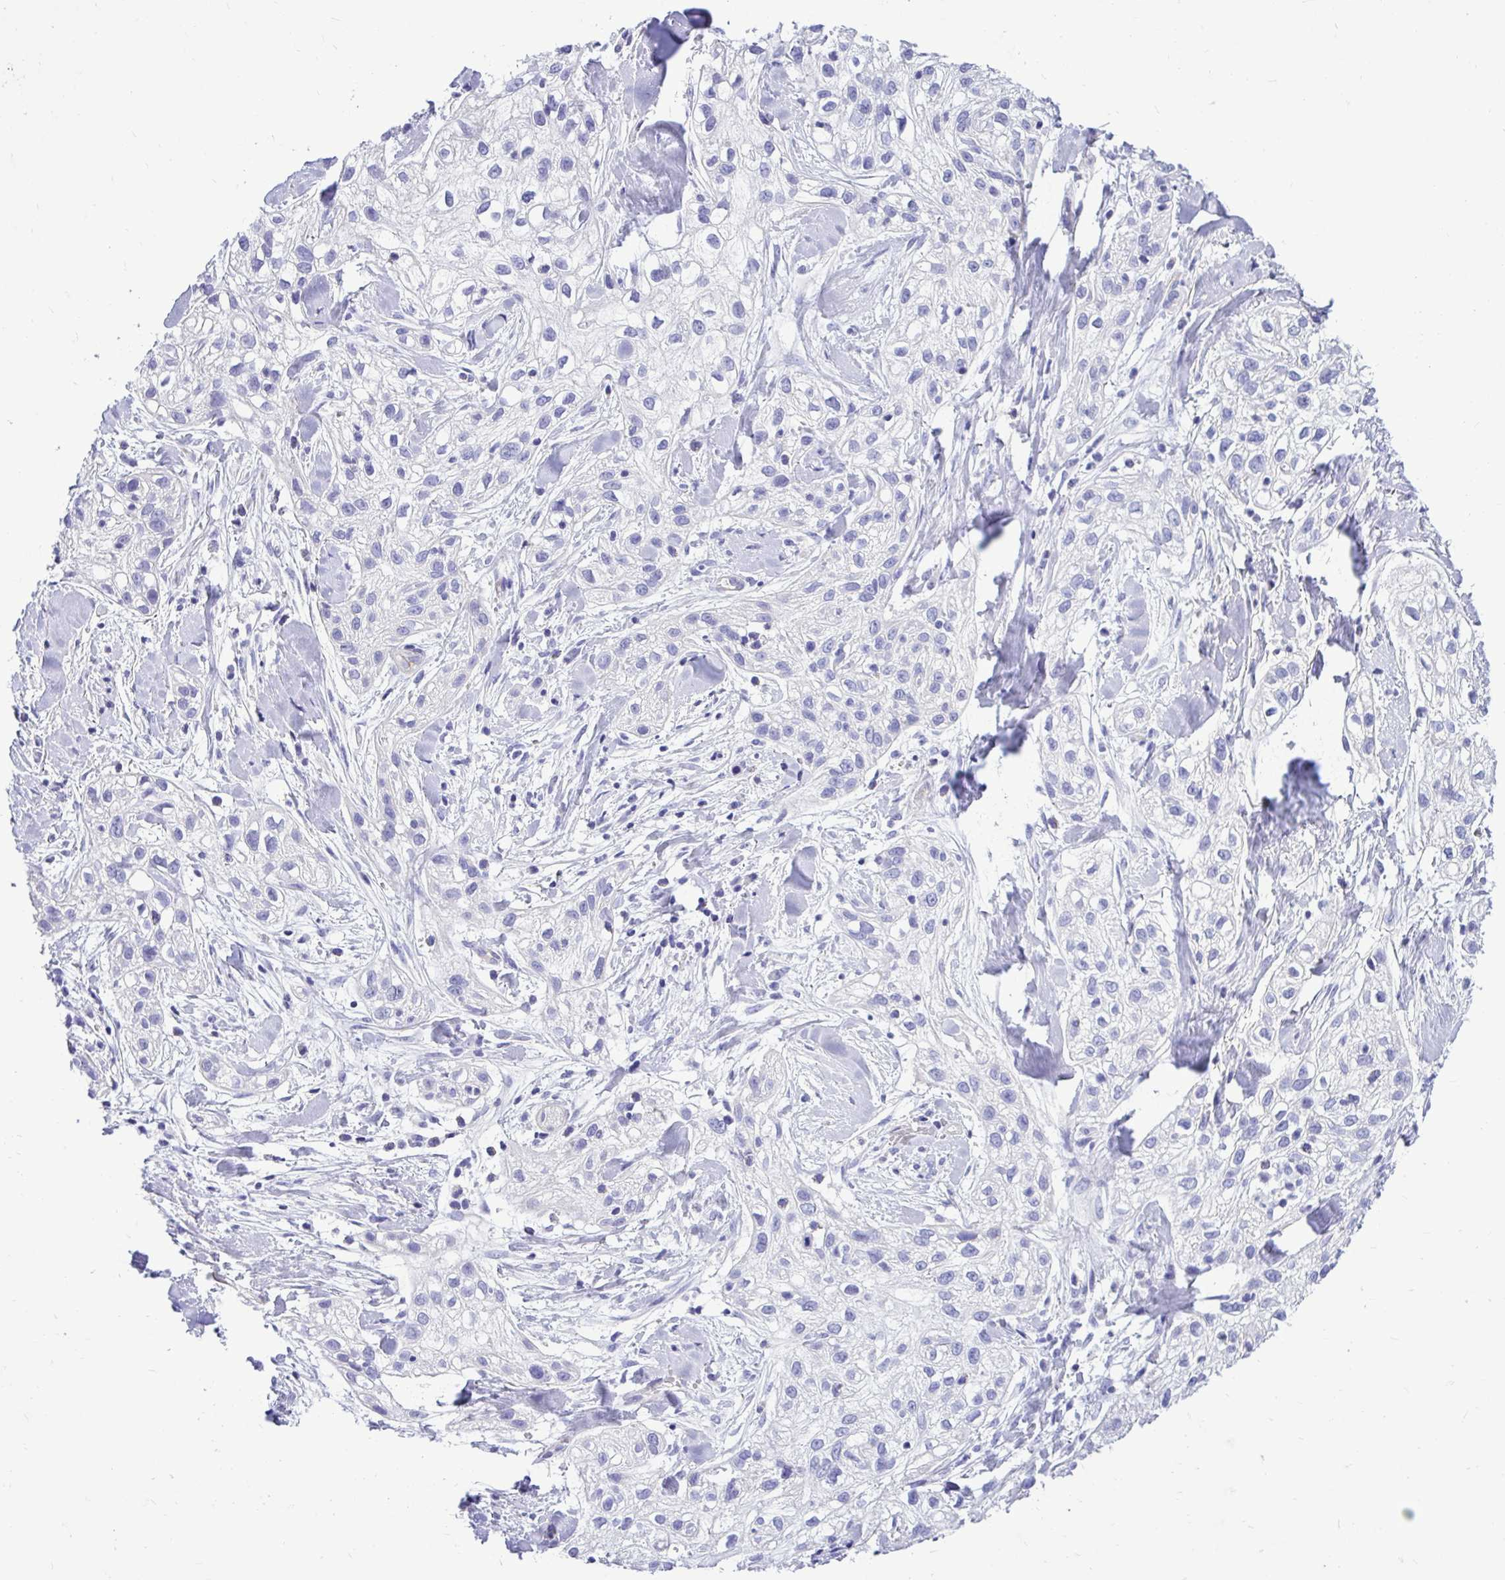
{"staining": {"intensity": "negative", "quantity": "none", "location": "none"}, "tissue": "skin cancer", "cell_type": "Tumor cells", "image_type": "cancer", "snomed": [{"axis": "morphology", "description": "Squamous cell carcinoma, NOS"}, {"axis": "topography", "description": "Skin"}], "caption": "Immunohistochemical staining of human skin cancer shows no significant staining in tumor cells.", "gene": "ABCG2", "patient": {"sex": "male", "age": 82}}